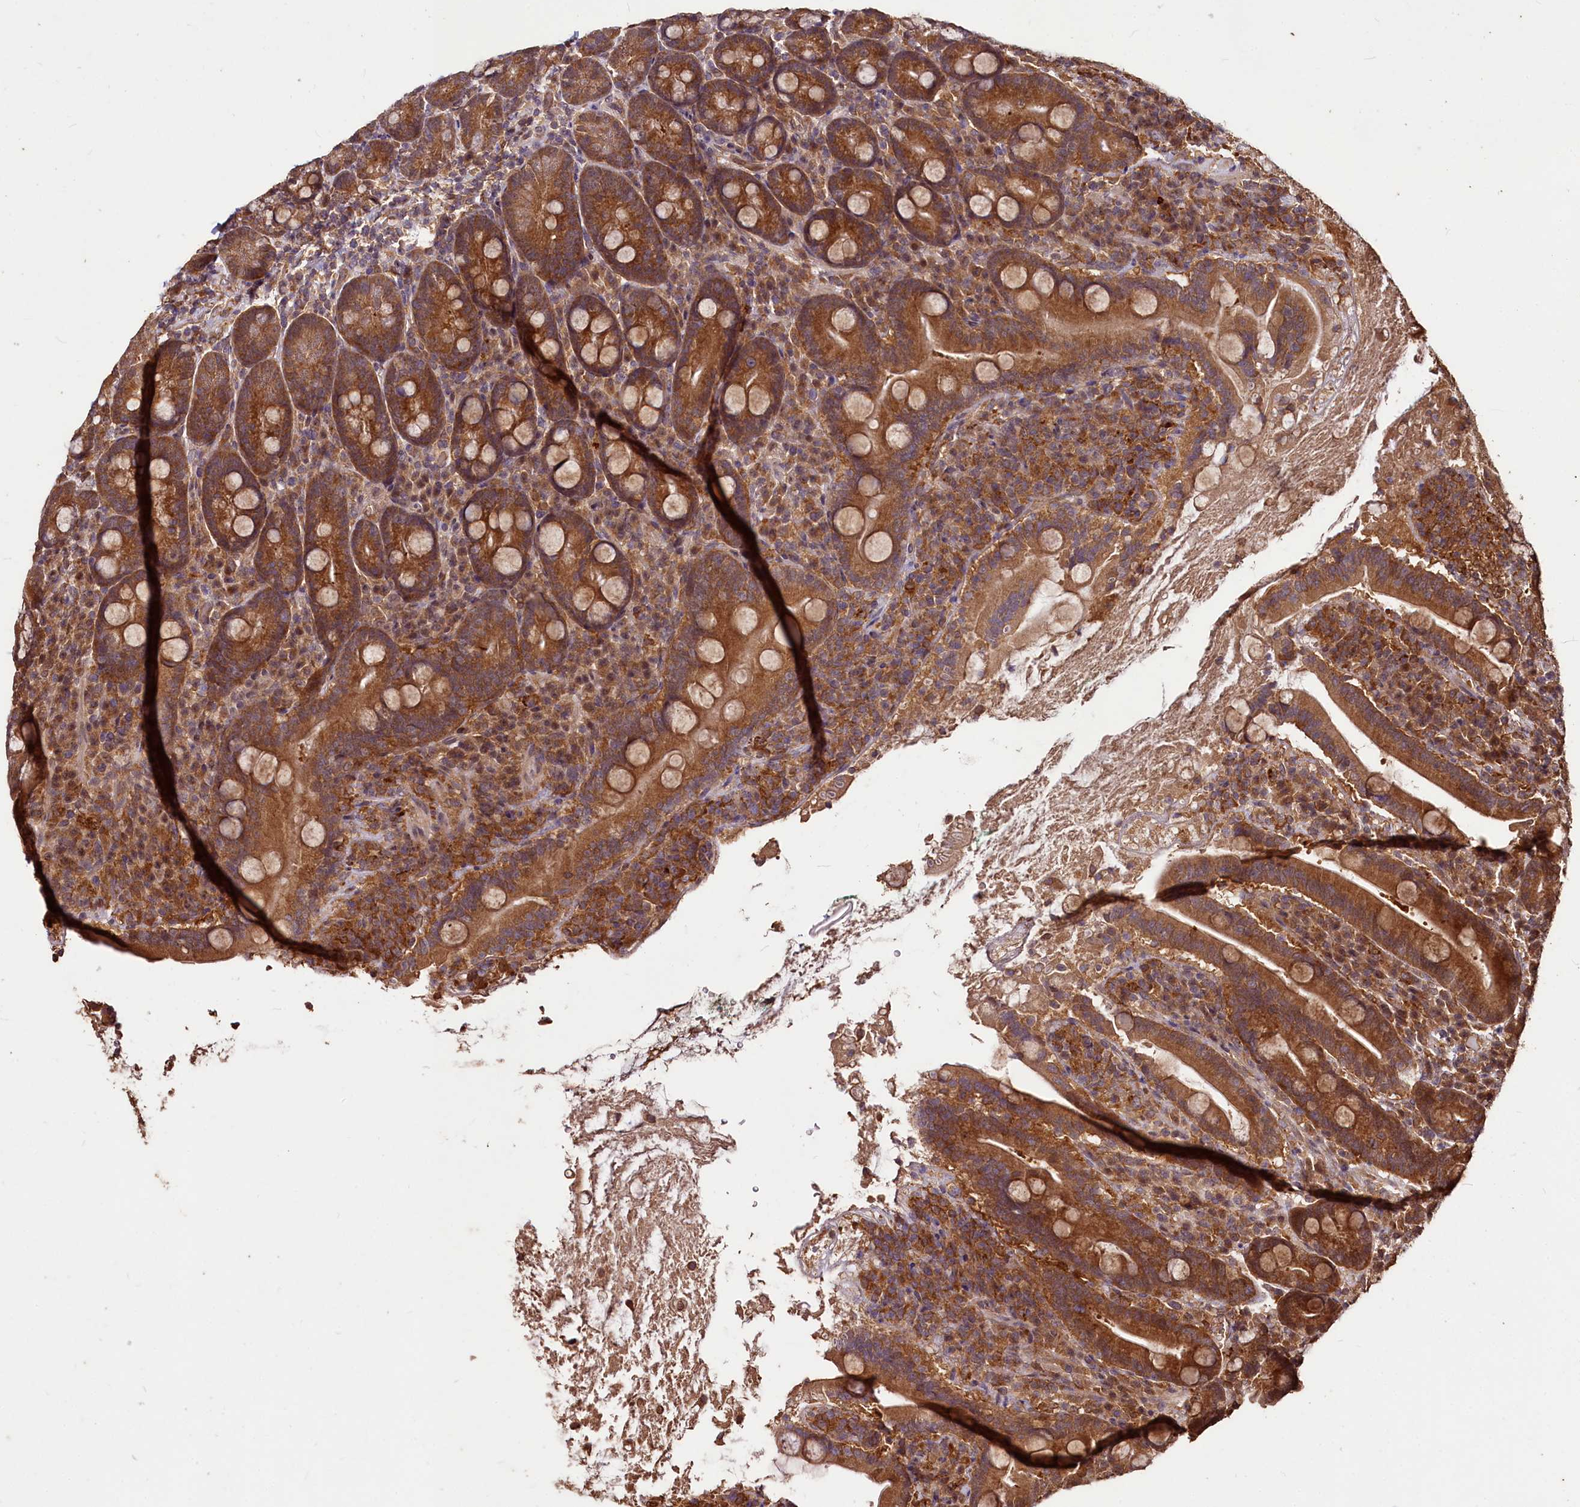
{"staining": {"intensity": "strong", "quantity": ">75%", "location": "cytoplasmic/membranous"}, "tissue": "duodenum", "cell_type": "Glandular cells", "image_type": "normal", "snomed": [{"axis": "morphology", "description": "Normal tissue, NOS"}, {"axis": "topography", "description": "Duodenum"}], "caption": "The histopathology image displays a brown stain indicating the presence of a protein in the cytoplasmic/membranous of glandular cells in duodenum. The protein is stained brown, and the nuclei are stained in blue (DAB IHC with brightfield microscopy, high magnification).", "gene": "VPS51", "patient": {"sex": "male", "age": 35}}